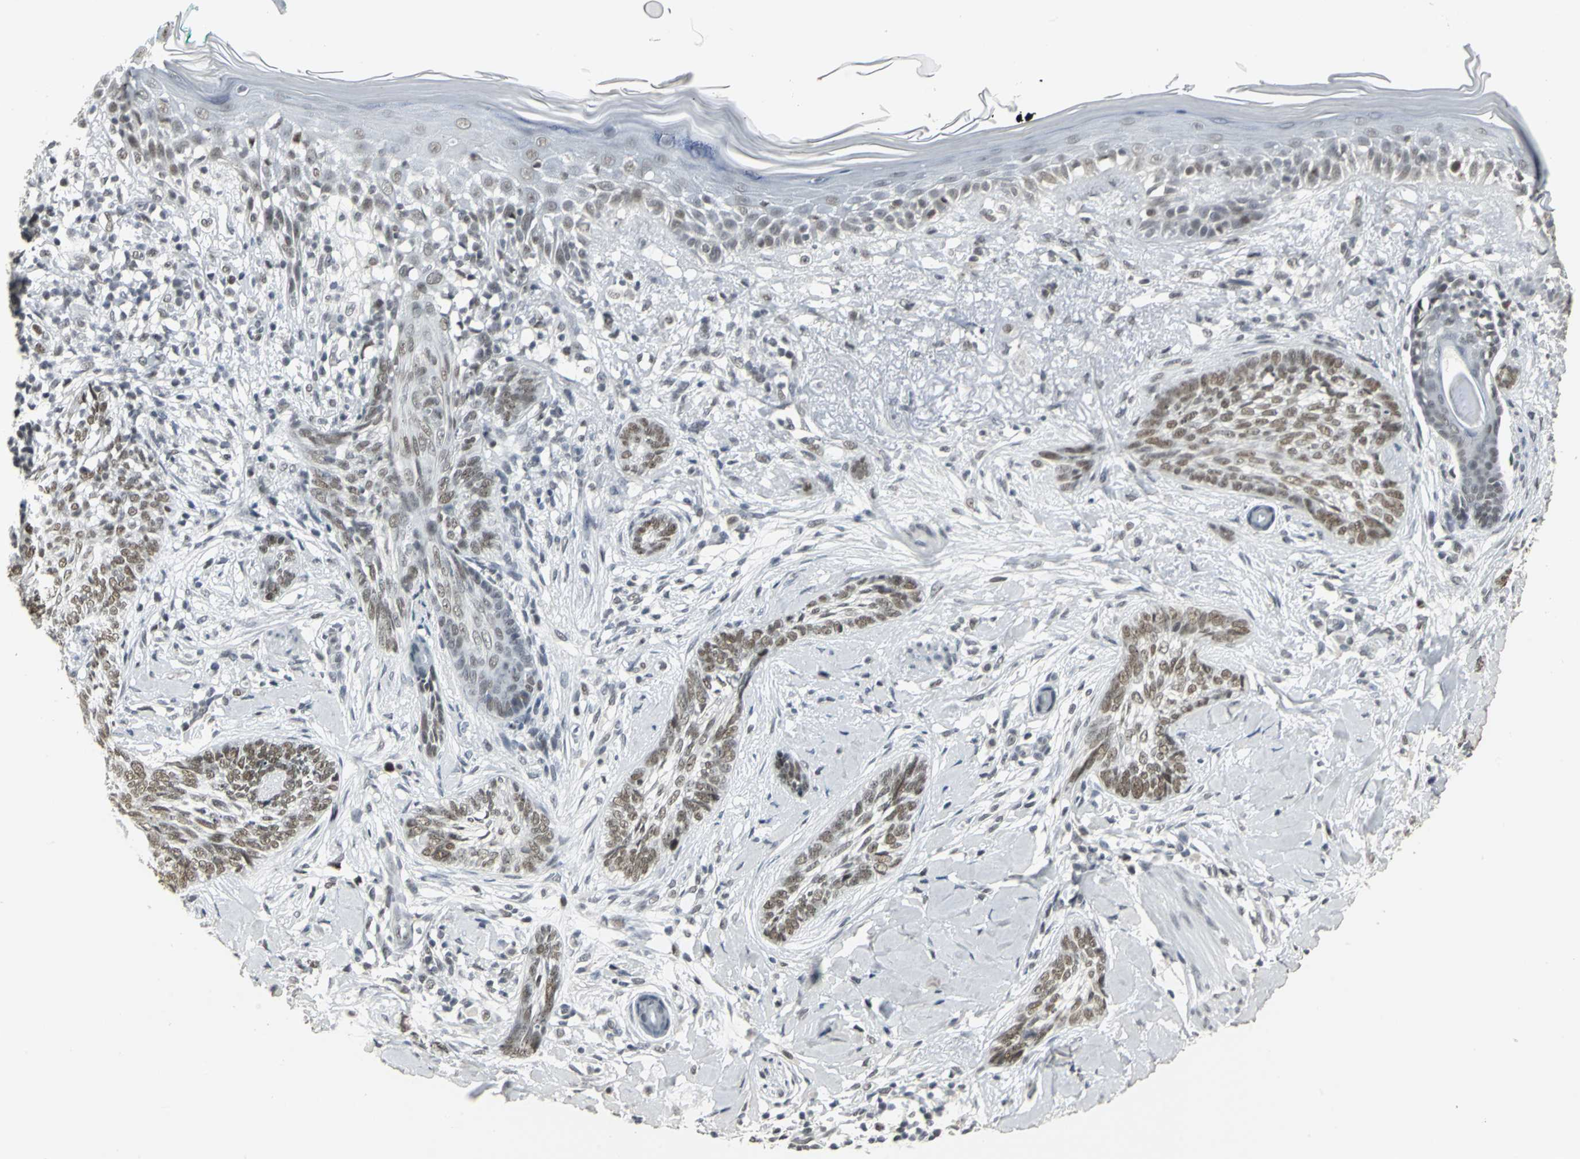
{"staining": {"intensity": "moderate", "quantity": ">75%", "location": "nuclear"}, "tissue": "skin cancer", "cell_type": "Tumor cells", "image_type": "cancer", "snomed": [{"axis": "morphology", "description": "Basal cell carcinoma"}, {"axis": "topography", "description": "Skin"}], "caption": "A brown stain highlights moderate nuclear expression of a protein in human skin cancer tumor cells.", "gene": "CBX3", "patient": {"sex": "female", "age": 58}}